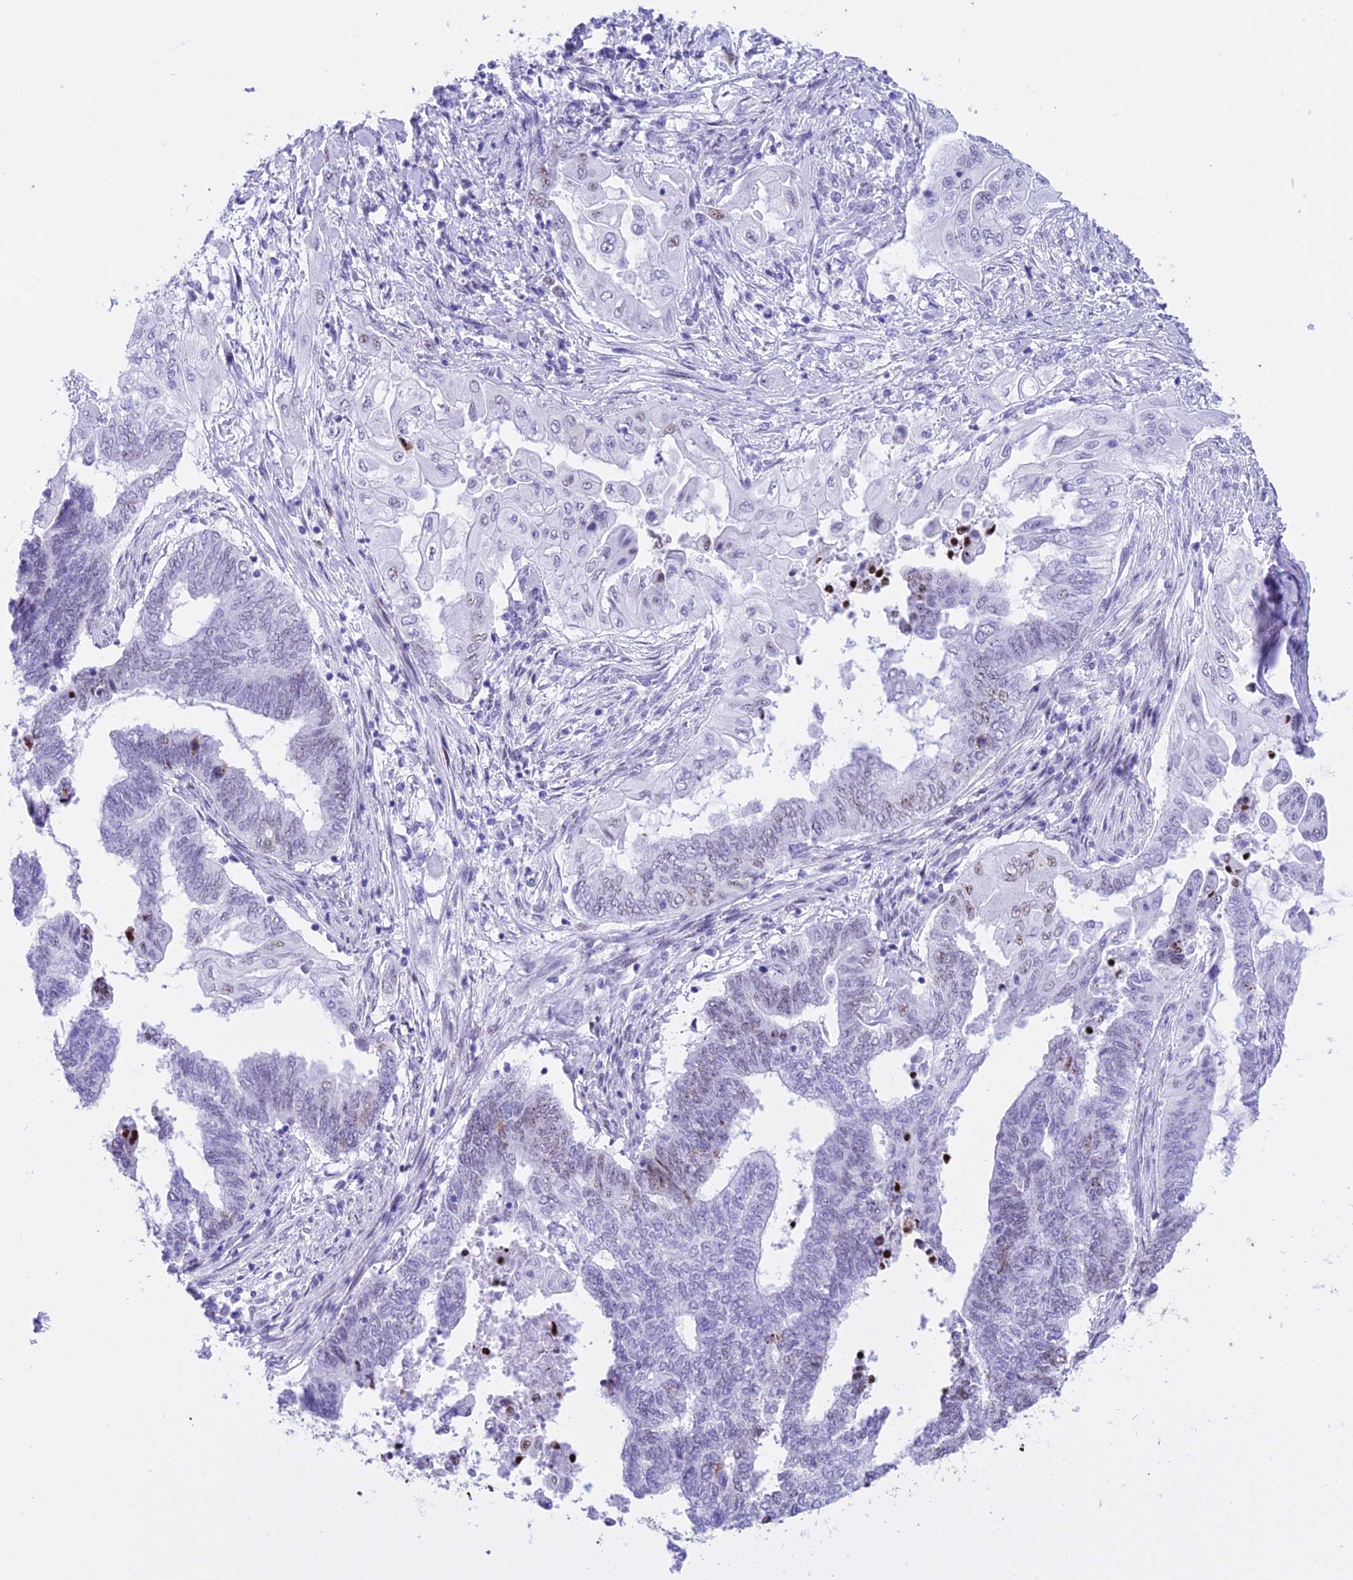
{"staining": {"intensity": "weak", "quantity": "<25%", "location": "nuclear"}, "tissue": "endometrial cancer", "cell_type": "Tumor cells", "image_type": "cancer", "snomed": [{"axis": "morphology", "description": "Adenocarcinoma, NOS"}, {"axis": "topography", "description": "Uterus"}, {"axis": "topography", "description": "Endometrium"}], "caption": "High magnification brightfield microscopy of endometrial adenocarcinoma stained with DAB (brown) and counterstained with hematoxylin (blue): tumor cells show no significant positivity.", "gene": "RNPS1", "patient": {"sex": "female", "age": 70}}